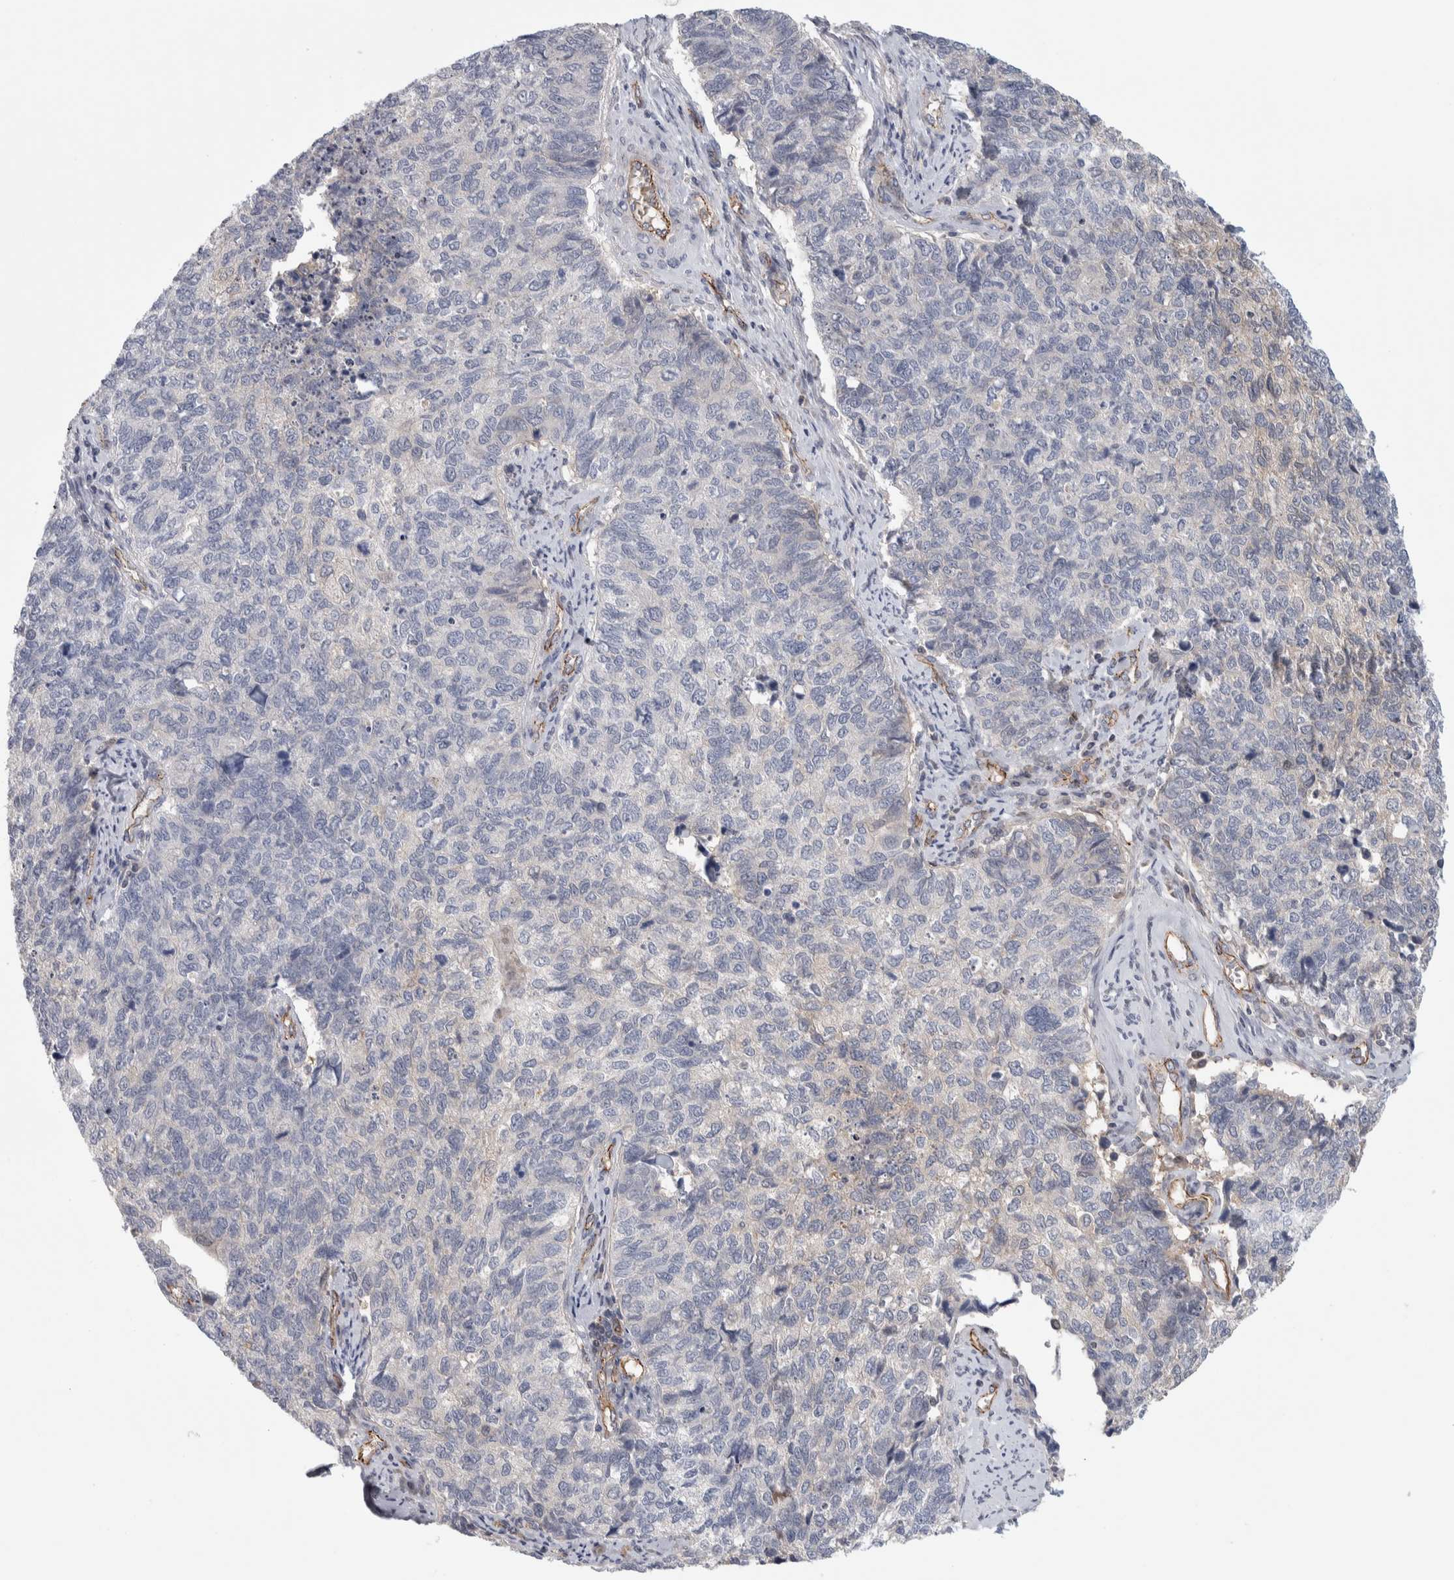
{"staining": {"intensity": "negative", "quantity": "none", "location": "none"}, "tissue": "cervical cancer", "cell_type": "Tumor cells", "image_type": "cancer", "snomed": [{"axis": "morphology", "description": "Squamous cell carcinoma, NOS"}, {"axis": "topography", "description": "Cervix"}], "caption": "Immunohistochemistry (IHC) micrograph of human cervical cancer (squamous cell carcinoma) stained for a protein (brown), which reveals no staining in tumor cells.", "gene": "ZNF862", "patient": {"sex": "female", "age": 63}}